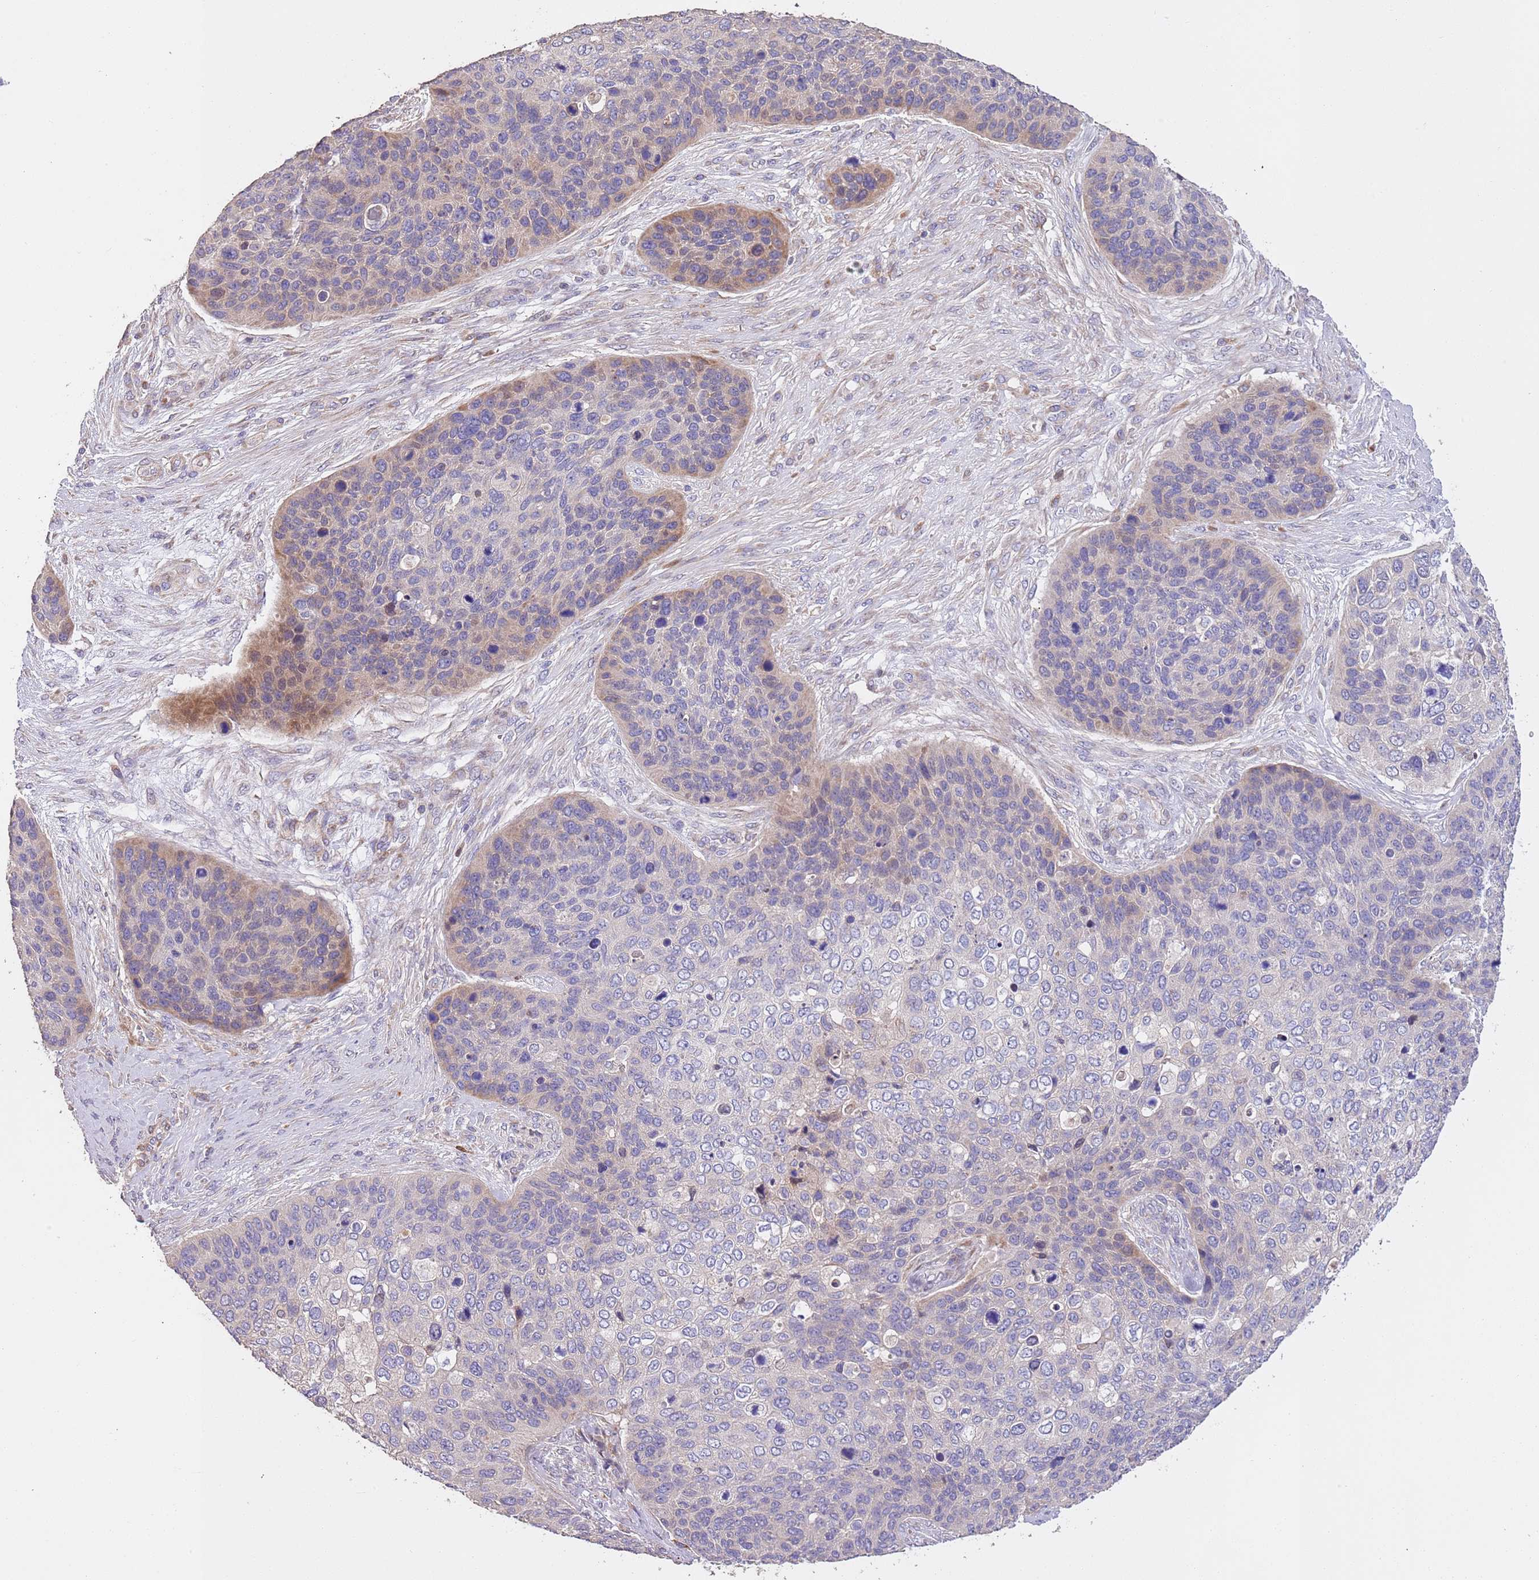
{"staining": {"intensity": "moderate", "quantity": "<25%", "location": "cytoplasmic/membranous"}, "tissue": "skin cancer", "cell_type": "Tumor cells", "image_type": "cancer", "snomed": [{"axis": "morphology", "description": "Basal cell carcinoma"}, {"axis": "topography", "description": "Skin"}], "caption": "A high-resolution photomicrograph shows immunohistochemistry (IHC) staining of basal cell carcinoma (skin), which shows moderate cytoplasmic/membranous expression in approximately <25% of tumor cells.", "gene": "PIGA", "patient": {"sex": "female", "age": 74}}